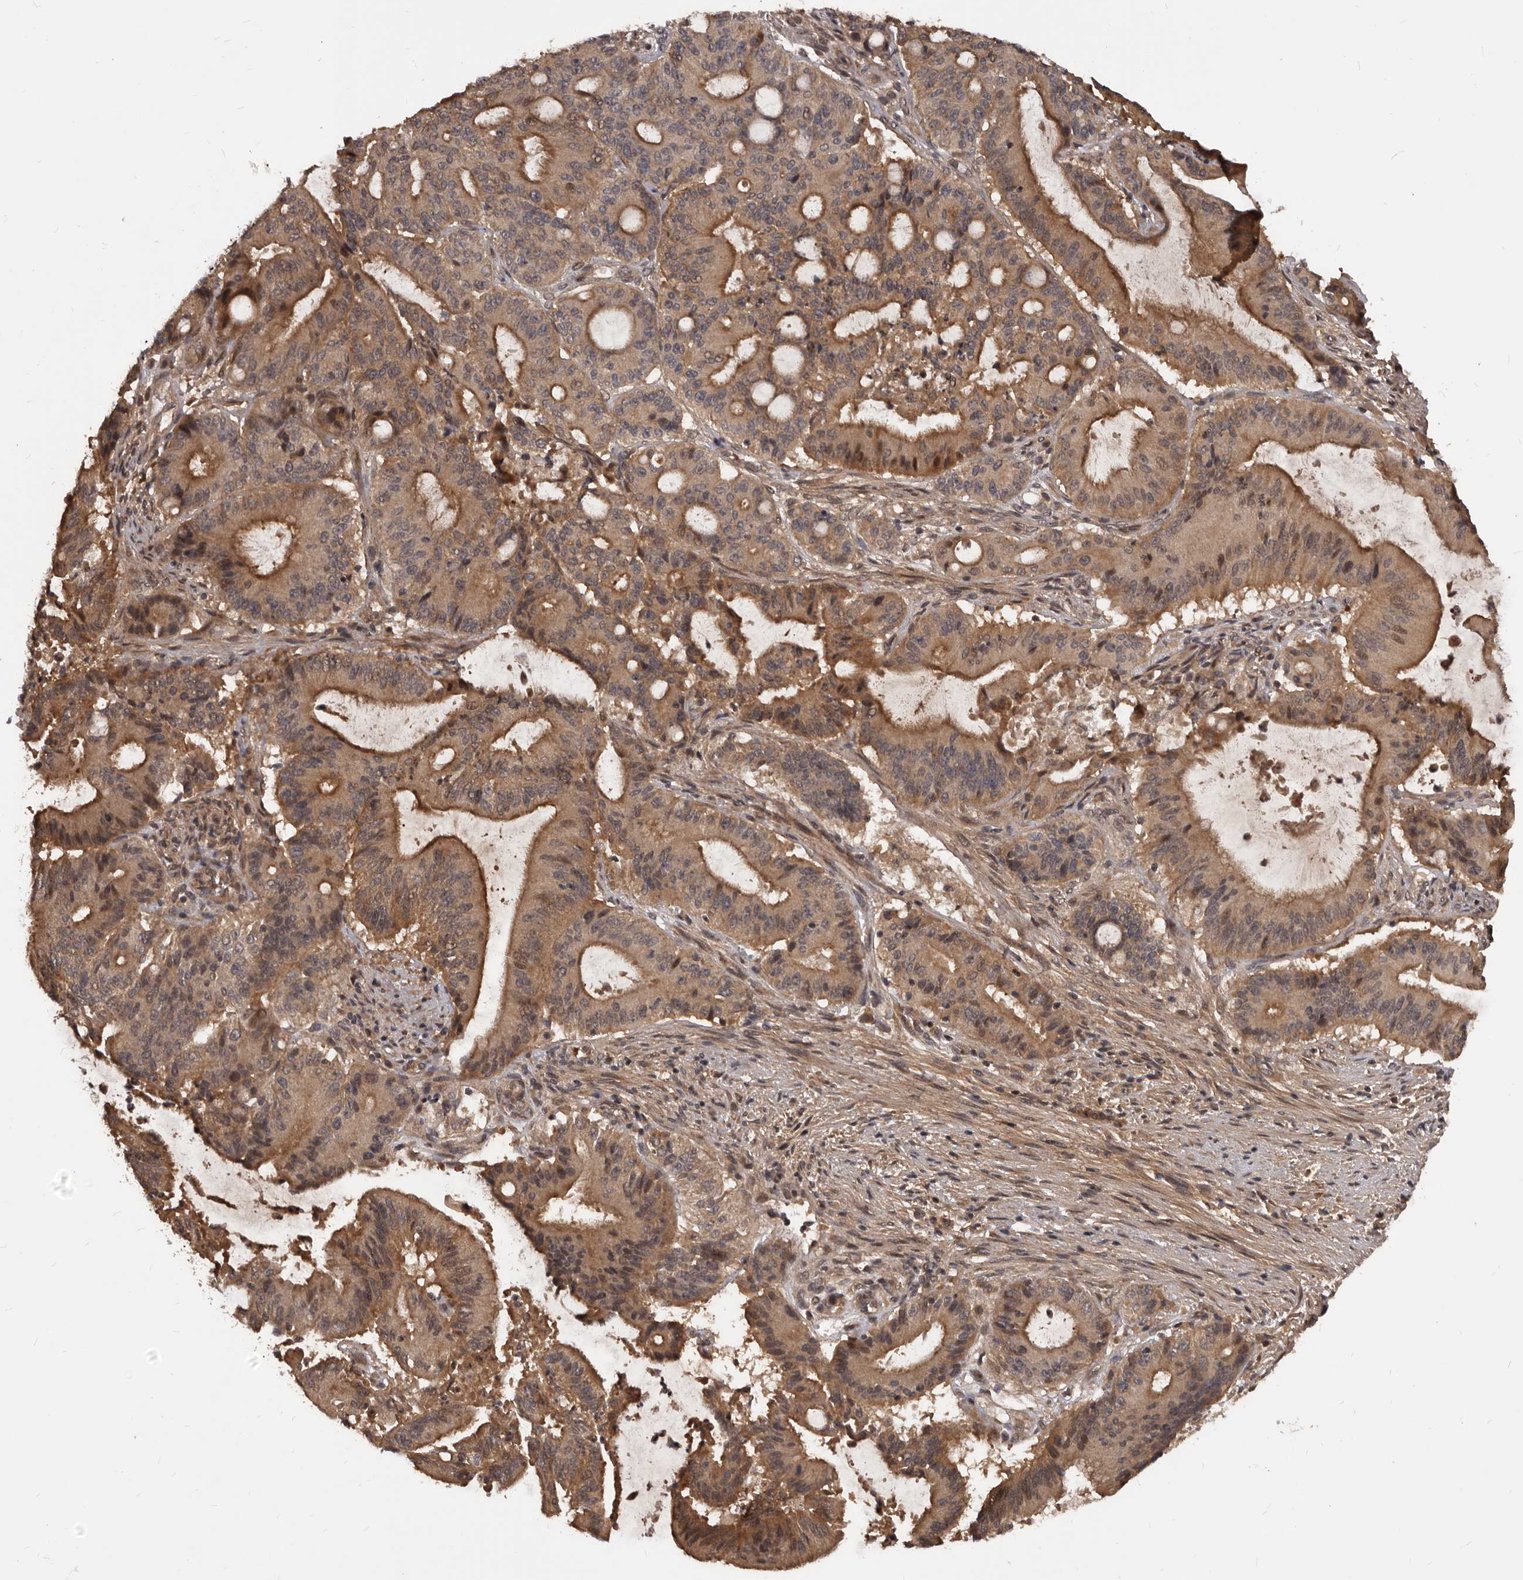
{"staining": {"intensity": "moderate", "quantity": ">75%", "location": "cytoplasmic/membranous,nuclear"}, "tissue": "liver cancer", "cell_type": "Tumor cells", "image_type": "cancer", "snomed": [{"axis": "morphology", "description": "Normal tissue, NOS"}, {"axis": "morphology", "description": "Cholangiocarcinoma"}, {"axis": "topography", "description": "Liver"}, {"axis": "topography", "description": "Peripheral nerve tissue"}], "caption": "Cholangiocarcinoma (liver) tissue exhibits moderate cytoplasmic/membranous and nuclear staining in approximately >75% of tumor cells", "gene": "GABPB2", "patient": {"sex": "female", "age": 73}}